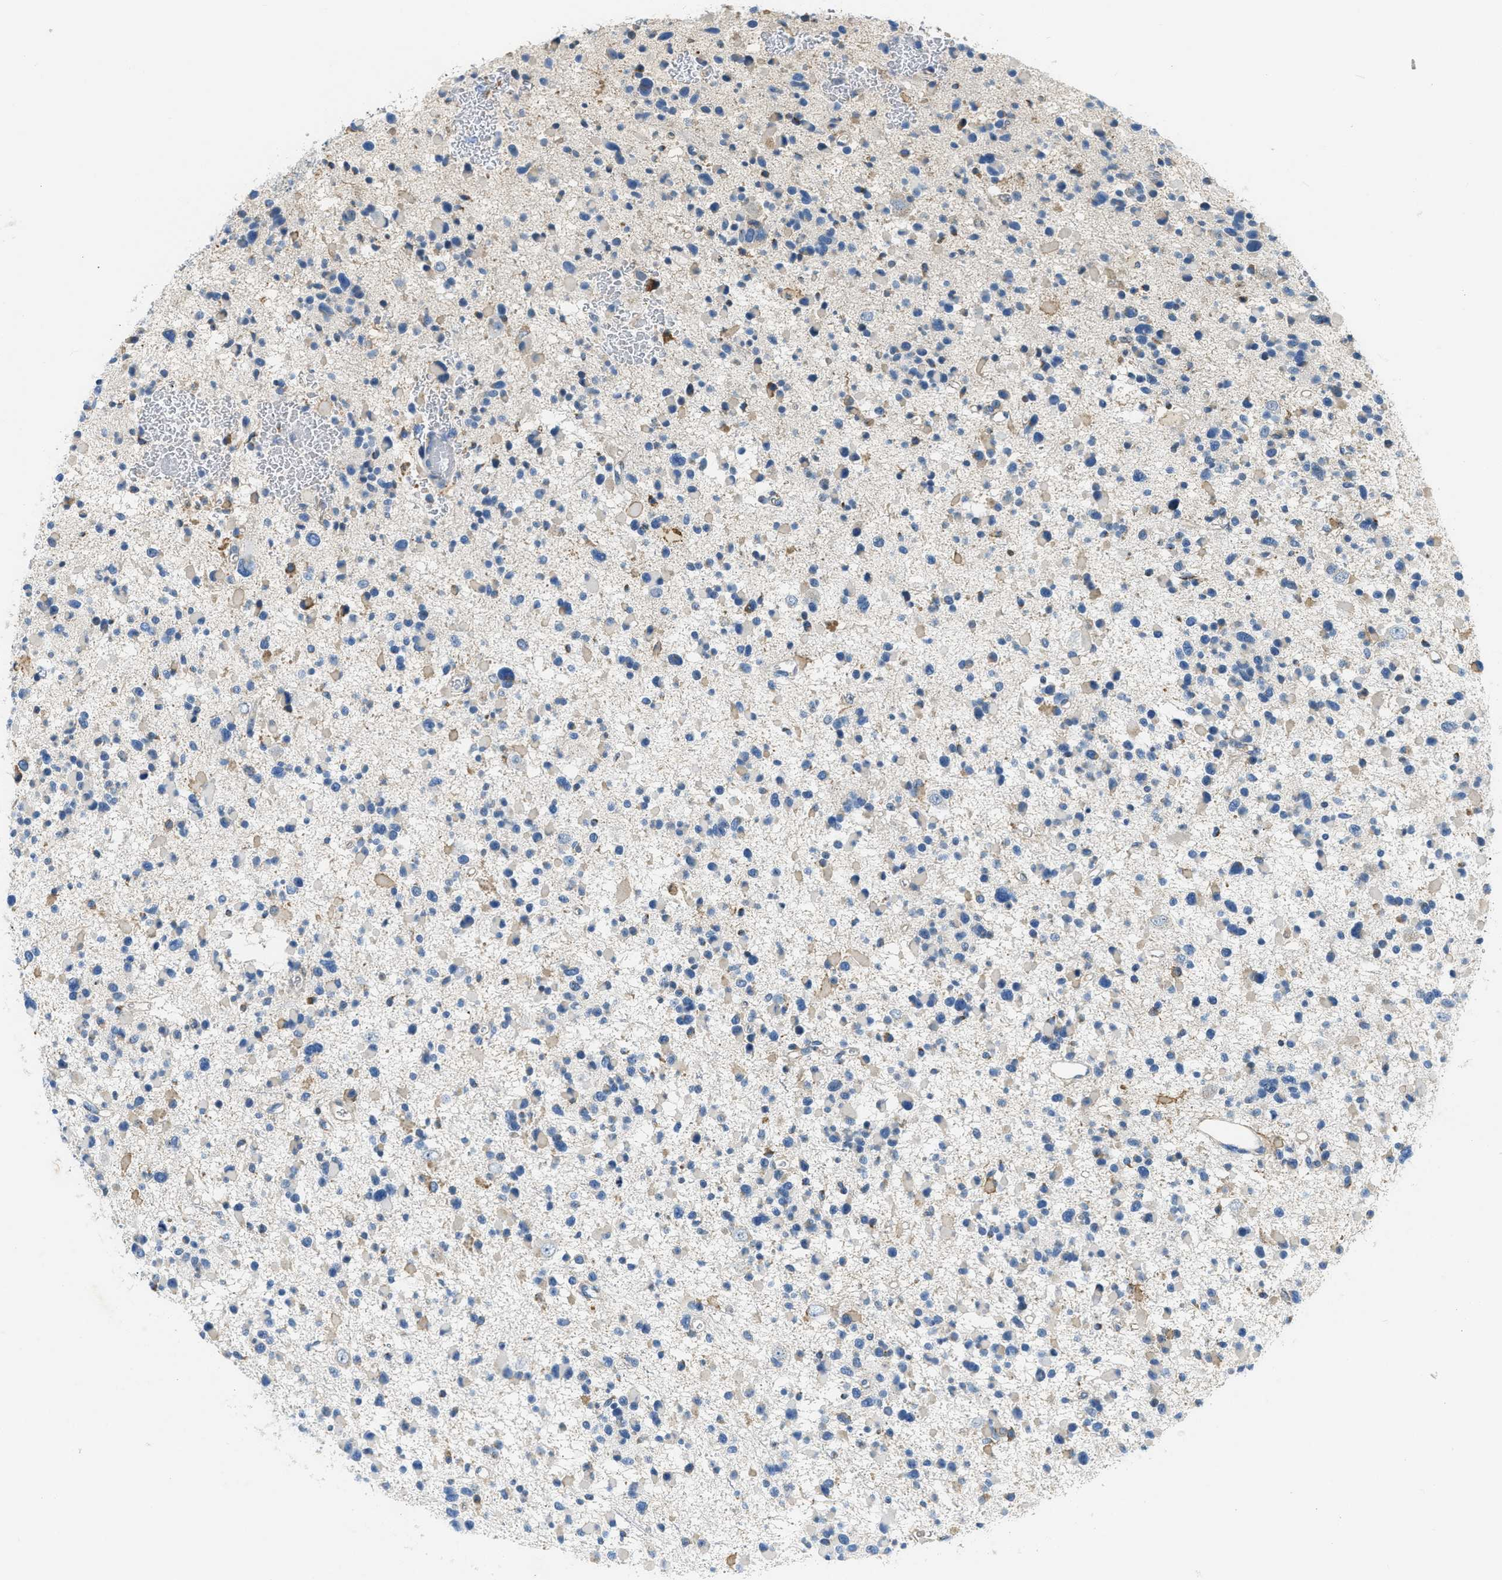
{"staining": {"intensity": "weak", "quantity": "<25%", "location": "cytoplasmic/membranous"}, "tissue": "glioma", "cell_type": "Tumor cells", "image_type": "cancer", "snomed": [{"axis": "morphology", "description": "Glioma, malignant, Low grade"}, {"axis": "topography", "description": "Brain"}], "caption": "Immunohistochemical staining of human malignant low-grade glioma reveals no significant expression in tumor cells.", "gene": "ACADVL", "patient": {"sex": "female", "age": 22}}